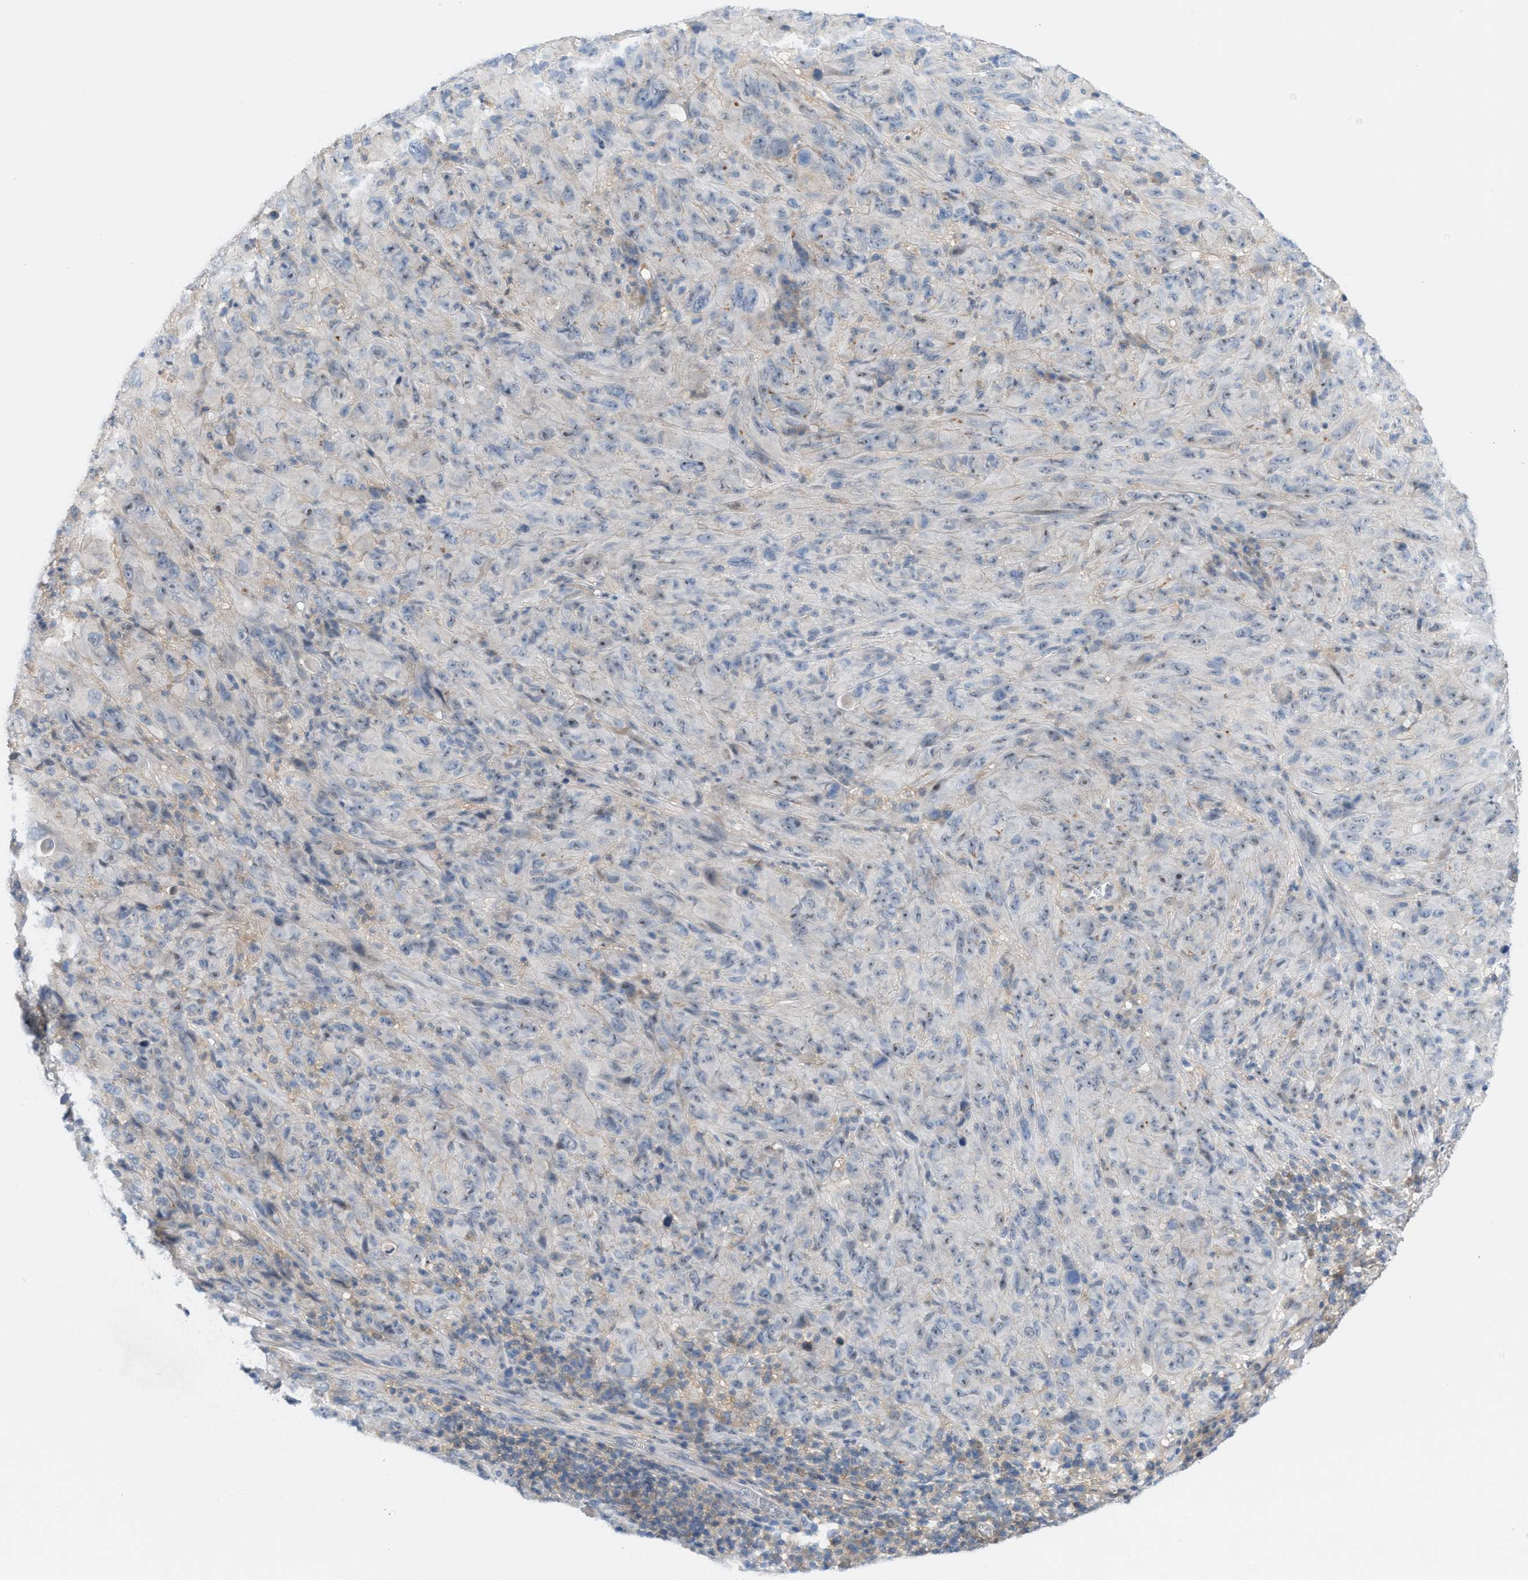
{"staining": {"intensity": "negative", "quantity": "none", "location": "none"}, "tissue": "melanoma", "cell_type": "Tumor cells", "image_type": "cancer", "snomed": [{"axis": "morphology", "description": "Malignant melanoma, NOS"}, {"axis": "topography", "description": "Skin of head"}], "caption": "Immunohistochemical staining of melanoma displays no significant staining in tumor cells.", "gene": "WIPI2", "patient": {"sex": "male", "age": 96}}